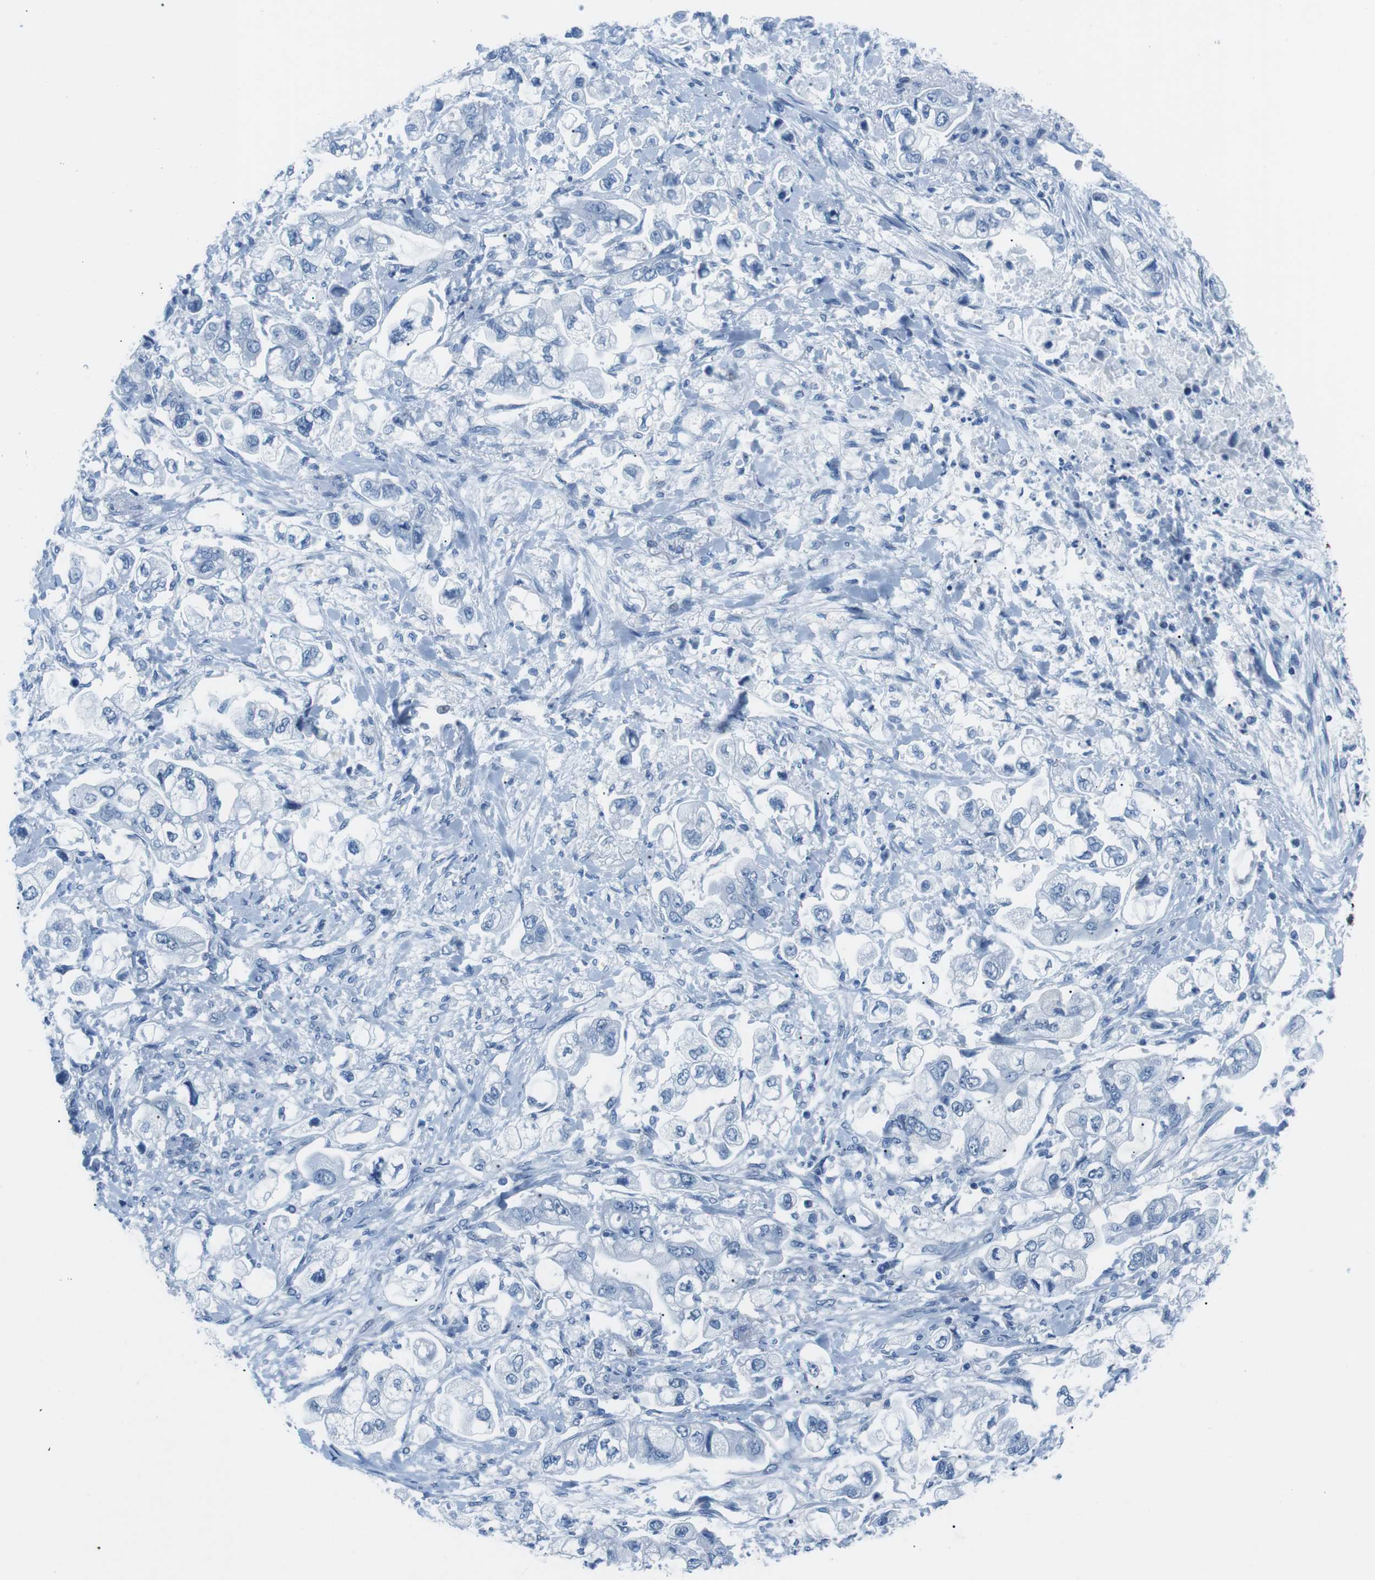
{"staining": {"intensity": "negative", "quantity": "none", "location": "none"}, "tissue": "stomach cancer", "cell_type": "Tumor cells", "image_type": "cancer", "snomed": [{"axis": "morphology", "description": "Normal tissue, NOS"}, {"axis": "morphology", "description": "Adenocarcinoma, NOS"}, {"axis": "topography", "description": "Stomach"}], "caption": "This is an immunohistochemistry (IHC) histopathology image of stomach adenocarcinoma. There is no staining in tumor cells.", "gene": "MUC2", "patient": {"sex": "male", "age": 62}}